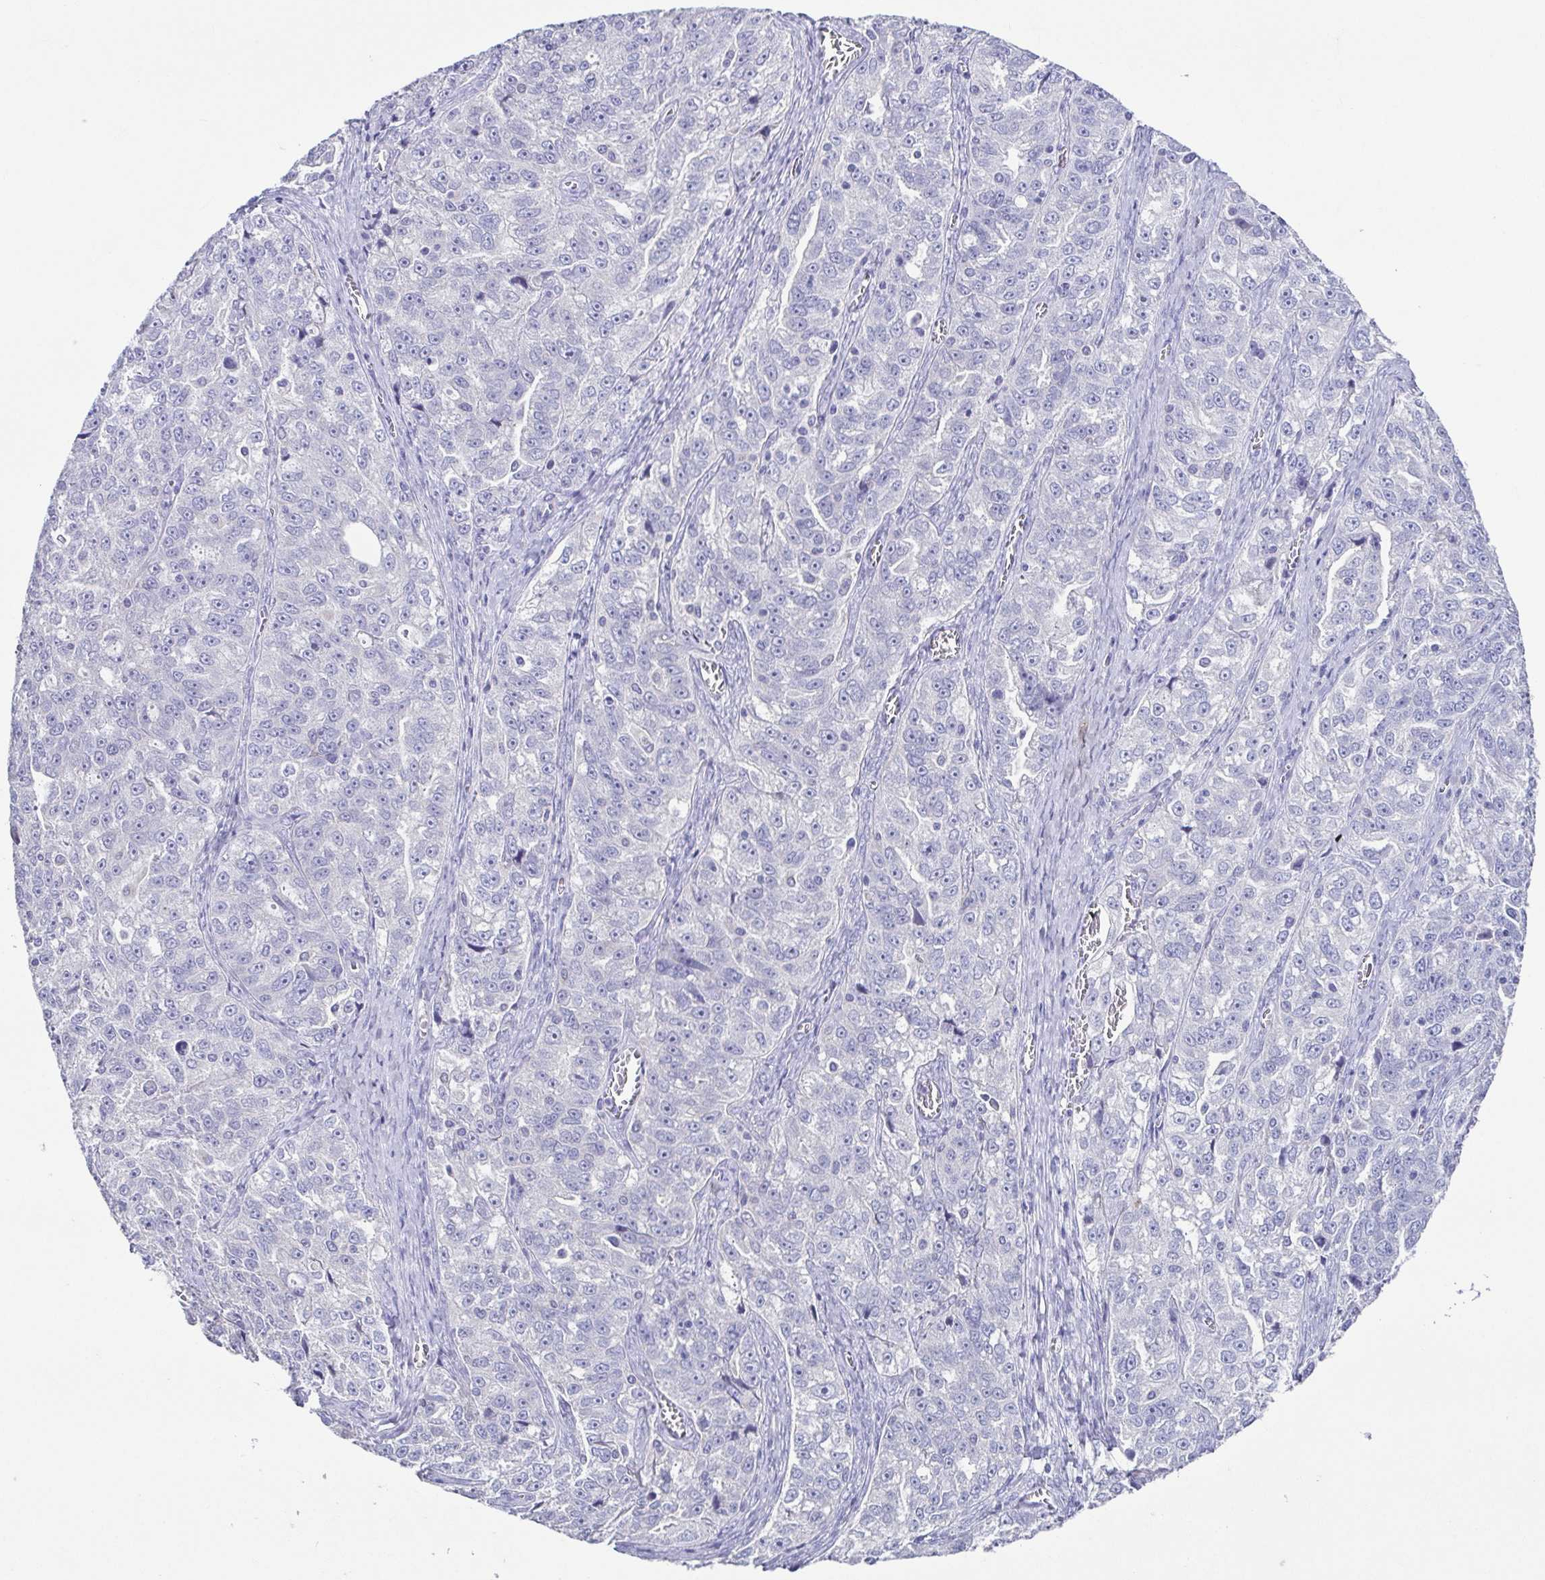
{"staining": {"intensity": "negative", "quantity": "none", "location": "none"}, "tissue": "ovarian cancer", "cell_type": "Tumor cells", "image_type": "cancer", "snomed": [{"axis": "morphology", "description": "Cystadenocarcinoma, serous, NOS"}, {"axis": "topography", "description": "Ovary"}], "caption": "IHC histopathology image of neoplastic tissue: ovarian cancer stained with DAB (3,3'-diaminobenzidine) demonstrates no significant protein positivity in tumor cells. Nuclei are stained in blue.", "gene": "RDH11", "patient": {"sex": "female", "age": 51}}